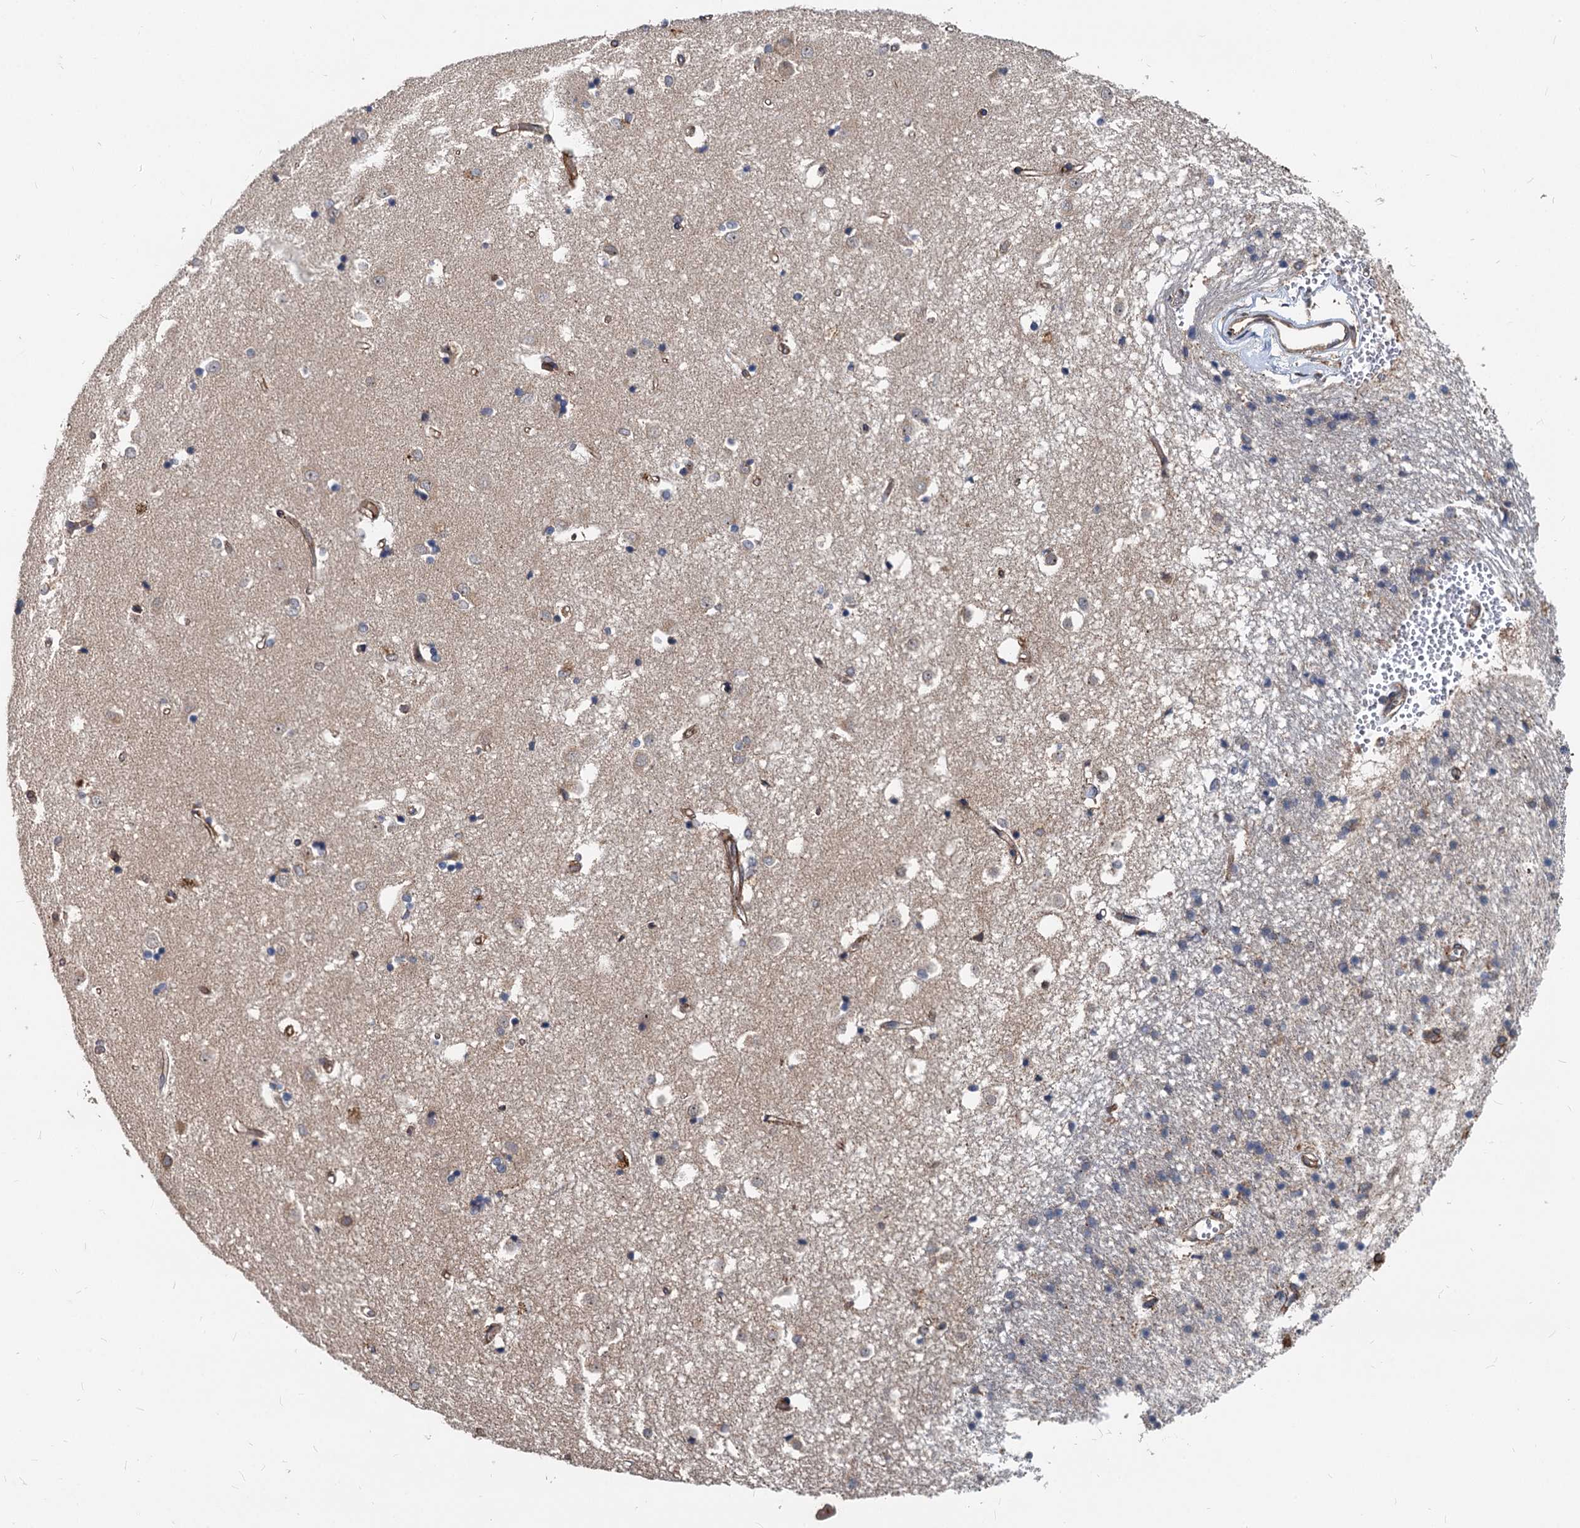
{"staining": {"intensity": "weak", "quantity": "<25%", "location": "cytoplasmic/membranous"}, "tissue": "caudate", "cell_type": "Glial cells", "image_type": "normal", "snomed": [{"axis": "morphology", "description": "Normal tissue, NOS"}, {"axis": "topography", "description": "Lateral ventricle wall"}], "caption": "Immunohistochemistry of normal human caudate shows no staining in glial cells. (Immunohistochemistry (ihc), brightfield microscopy, high magnification).", "gene": "STIM1", "patient": {"sex": "male", "age": 45}}